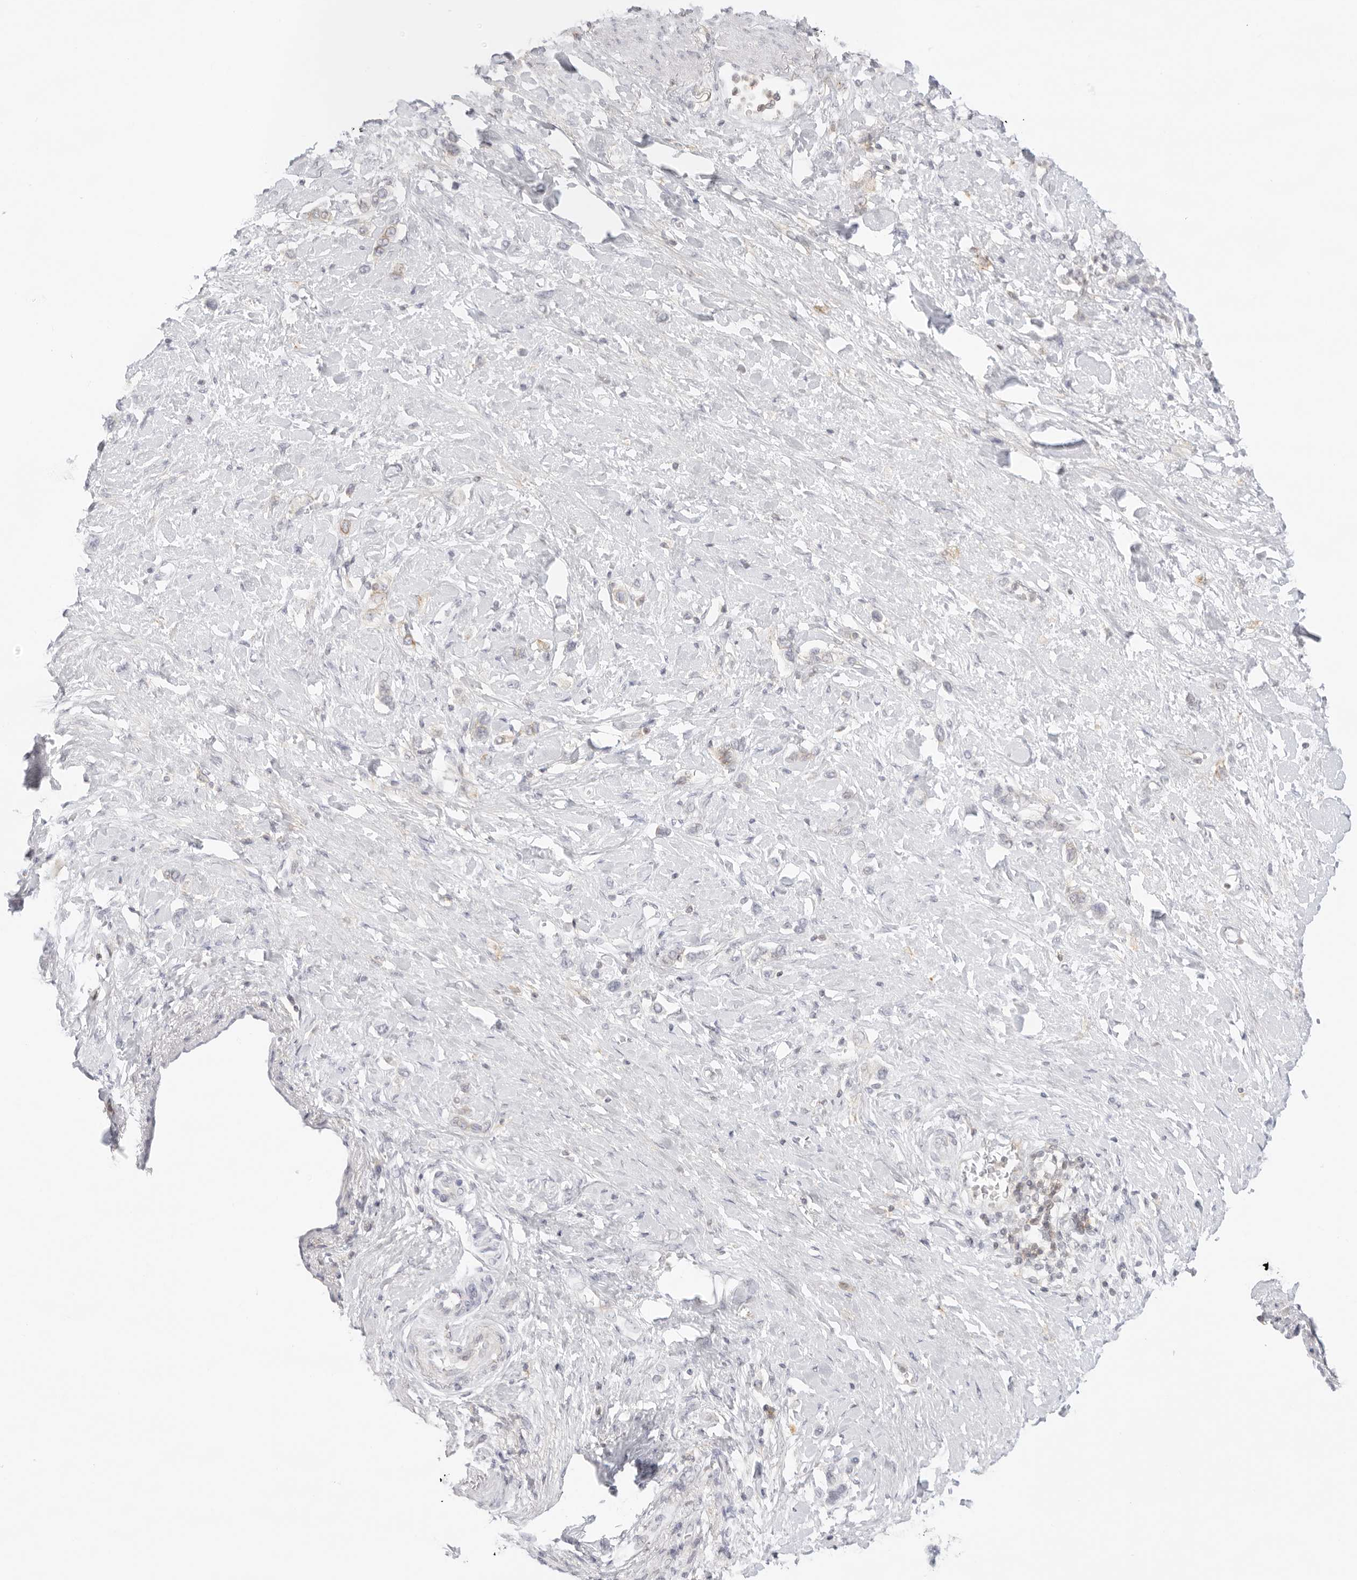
{"staining": {"intensity": "negative", "quantity": "none", "location": "none"}, "tissue": "stomach cancer", "cell_type": "Tumor cells", "image_type": "cancer", "snomed": [{"axis": "morphology", "description": "Adenocarcinoma, NOS"}, {"axis": "topography", "description": "Stomach"}], "caption": "Tumor cells show no significant positivity in stomach cancer (adenocarcinoma). (DAB (3,3'-diaminobenzidine) immunohistochemistry (IHC), high magnification).", "gene": "TNFRSF14", "patient": {"sex": "female", "age": 65}}